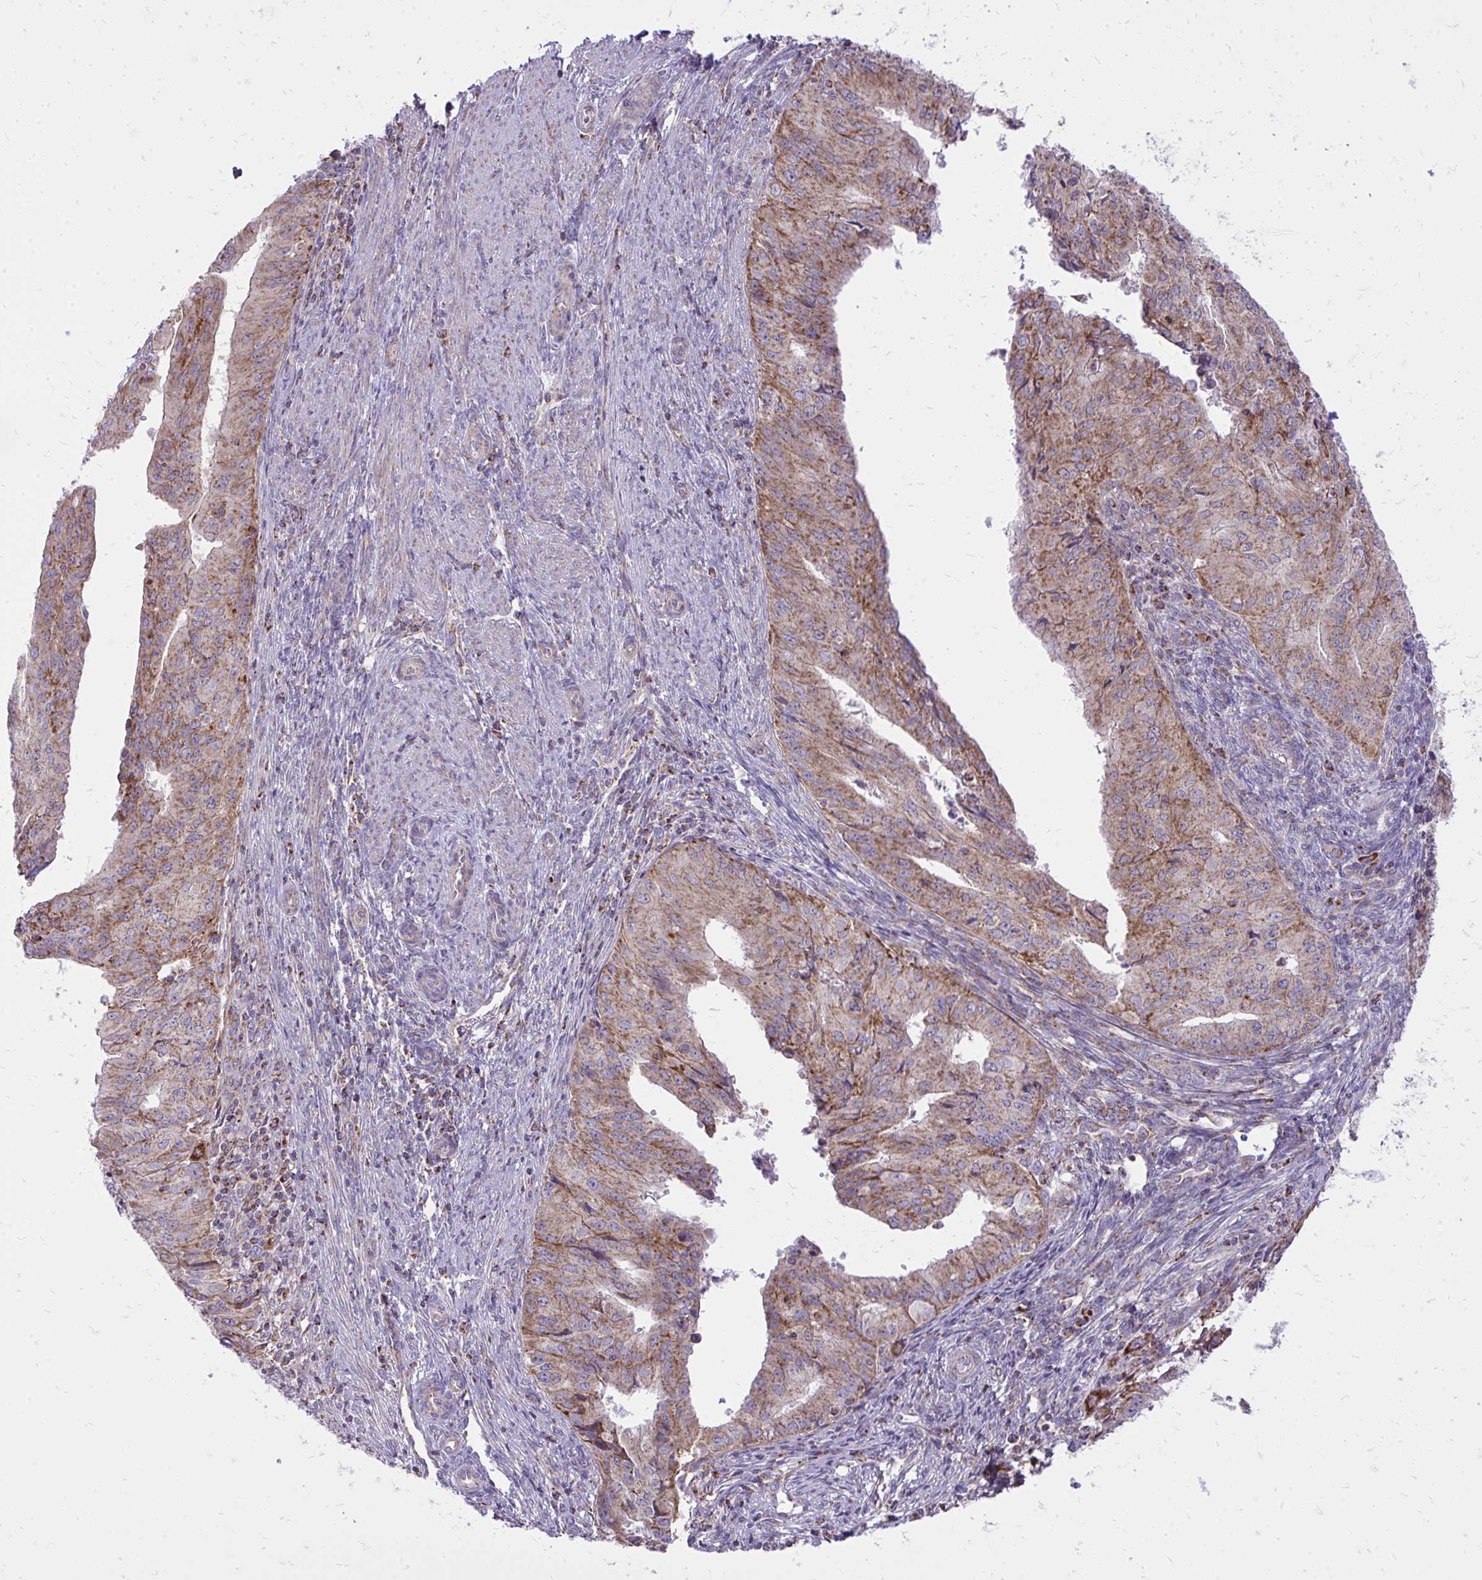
{"staining": {"intensity": "moderate", "quantity": ">75%", "location": "cytoplasmic/membranous"}, "tissue": "endometrial cancer", "cell_type": "Tumor cells", "image_type": "cancer", "snomed": [{"axis": "morphology", "description": "Adenocarcinoma, NOS"}, {"axis": "topography", "description": "Endometrium"}], "caption": "A brown stain labels moderate cytoplasmic/membranous positivity of a protein in human adenocarcinoma (endometrial) tumor cells. (DAB (3,3'-diaminobenzidine) IHC, brown staining for protein, blue staining for nuclei).", "gene": "SPTBN2", "patient": {"sex": "female", "age": 50}}